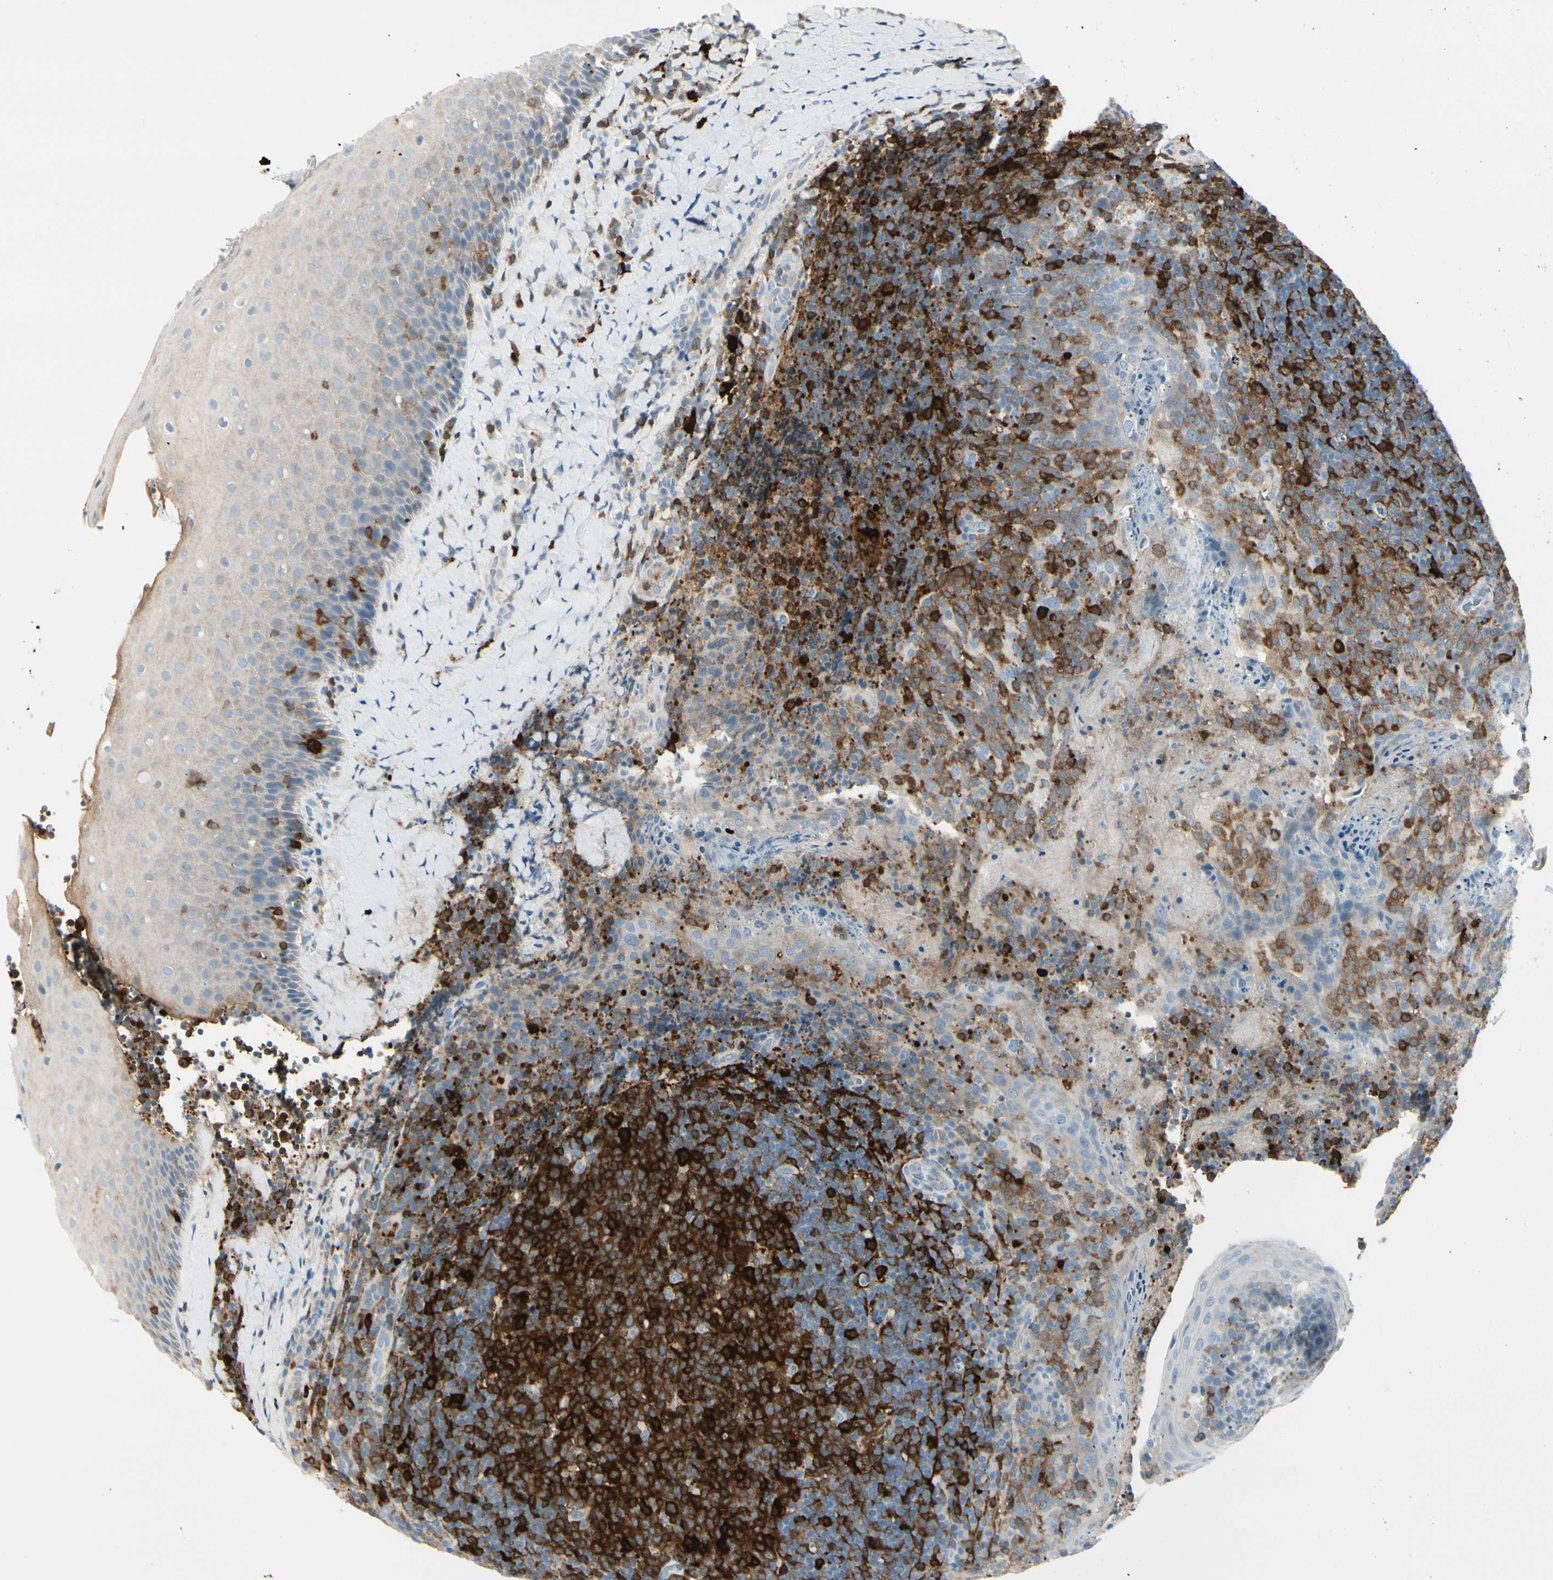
{"staining": {"intensity": "strong", "quantity": ">75%", "location": "cytoplasmic/membranous"}, "tissue": "tonsil", "cell_type": "Germinal center cells", "image_type": "normal", "snomed": [{"axis": "morphology", "description": "Normal tissue, NOS"}, {"axis": "topography", "description": "Tonsil"}], "caption": "Immunohistochemistry of unremarkable tonsil demonstrates high levels of strong cytoplasmic/membranous positivity in about >75% of germinal center cells. The protein of interest is shown in brown color, while the nuclei are stained blue.", "gene": "TRAF1", "patient": {"sex": "male", "age": 17}}